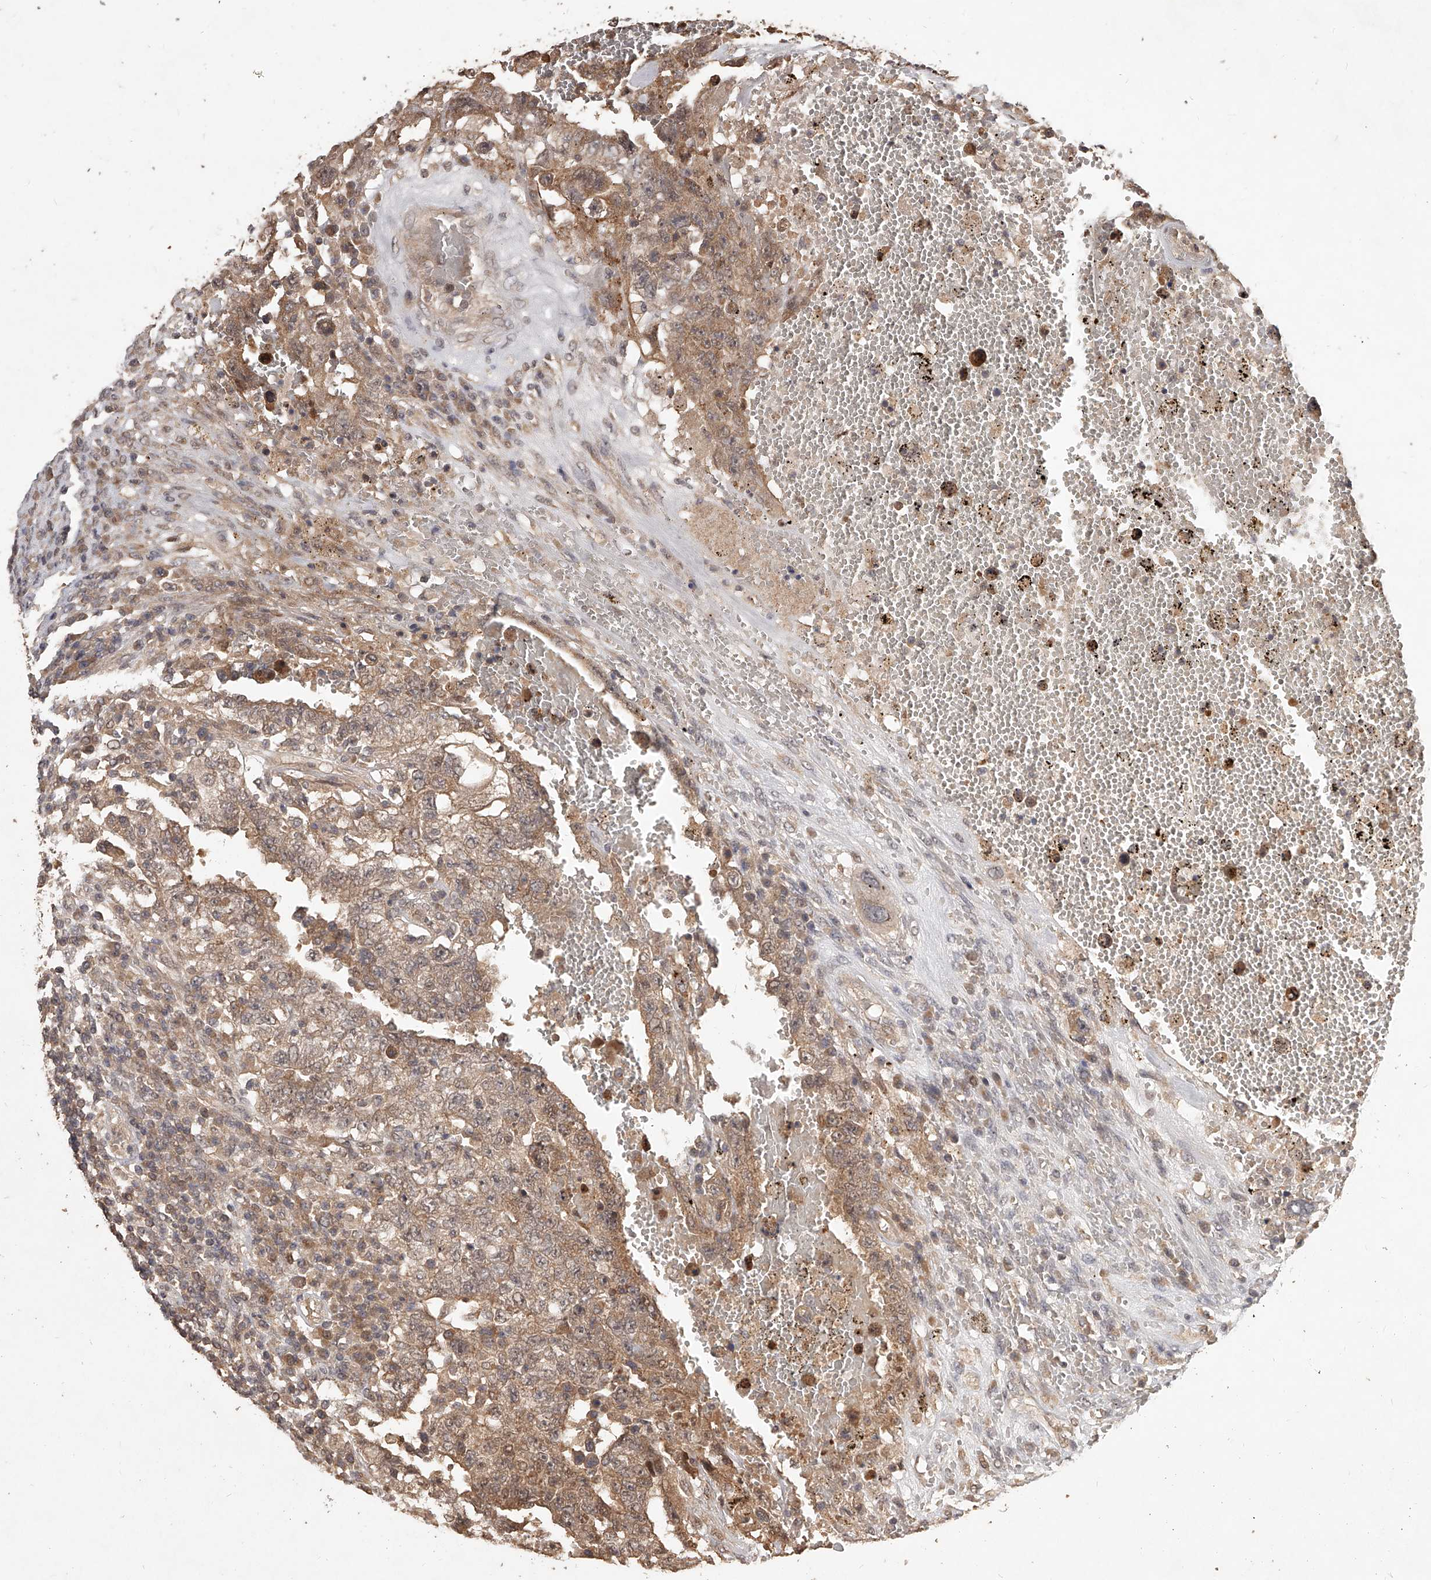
{"staining": {"intensity": "moderate", "quantity": ">75%", "location": "cytoplasmic/membranous"}, "tissue": "testis cancer", "cell_type": "Tumor cells", "image_type": "cancer", "snomed": [{"axis": "morphology", "description": "Carcinoma, Embryonal, NOS"}, {"axis": "topography", "description": "Testis"}], "caption": "A medium amount of moderate cytoplasmic/membranous expression is appreciated in approximately >75% of tumor cells in embryonal carcinoma (testis) tissue.", "gene": "SLC37A1", "patient": {"sex": "male", "age": 26}}